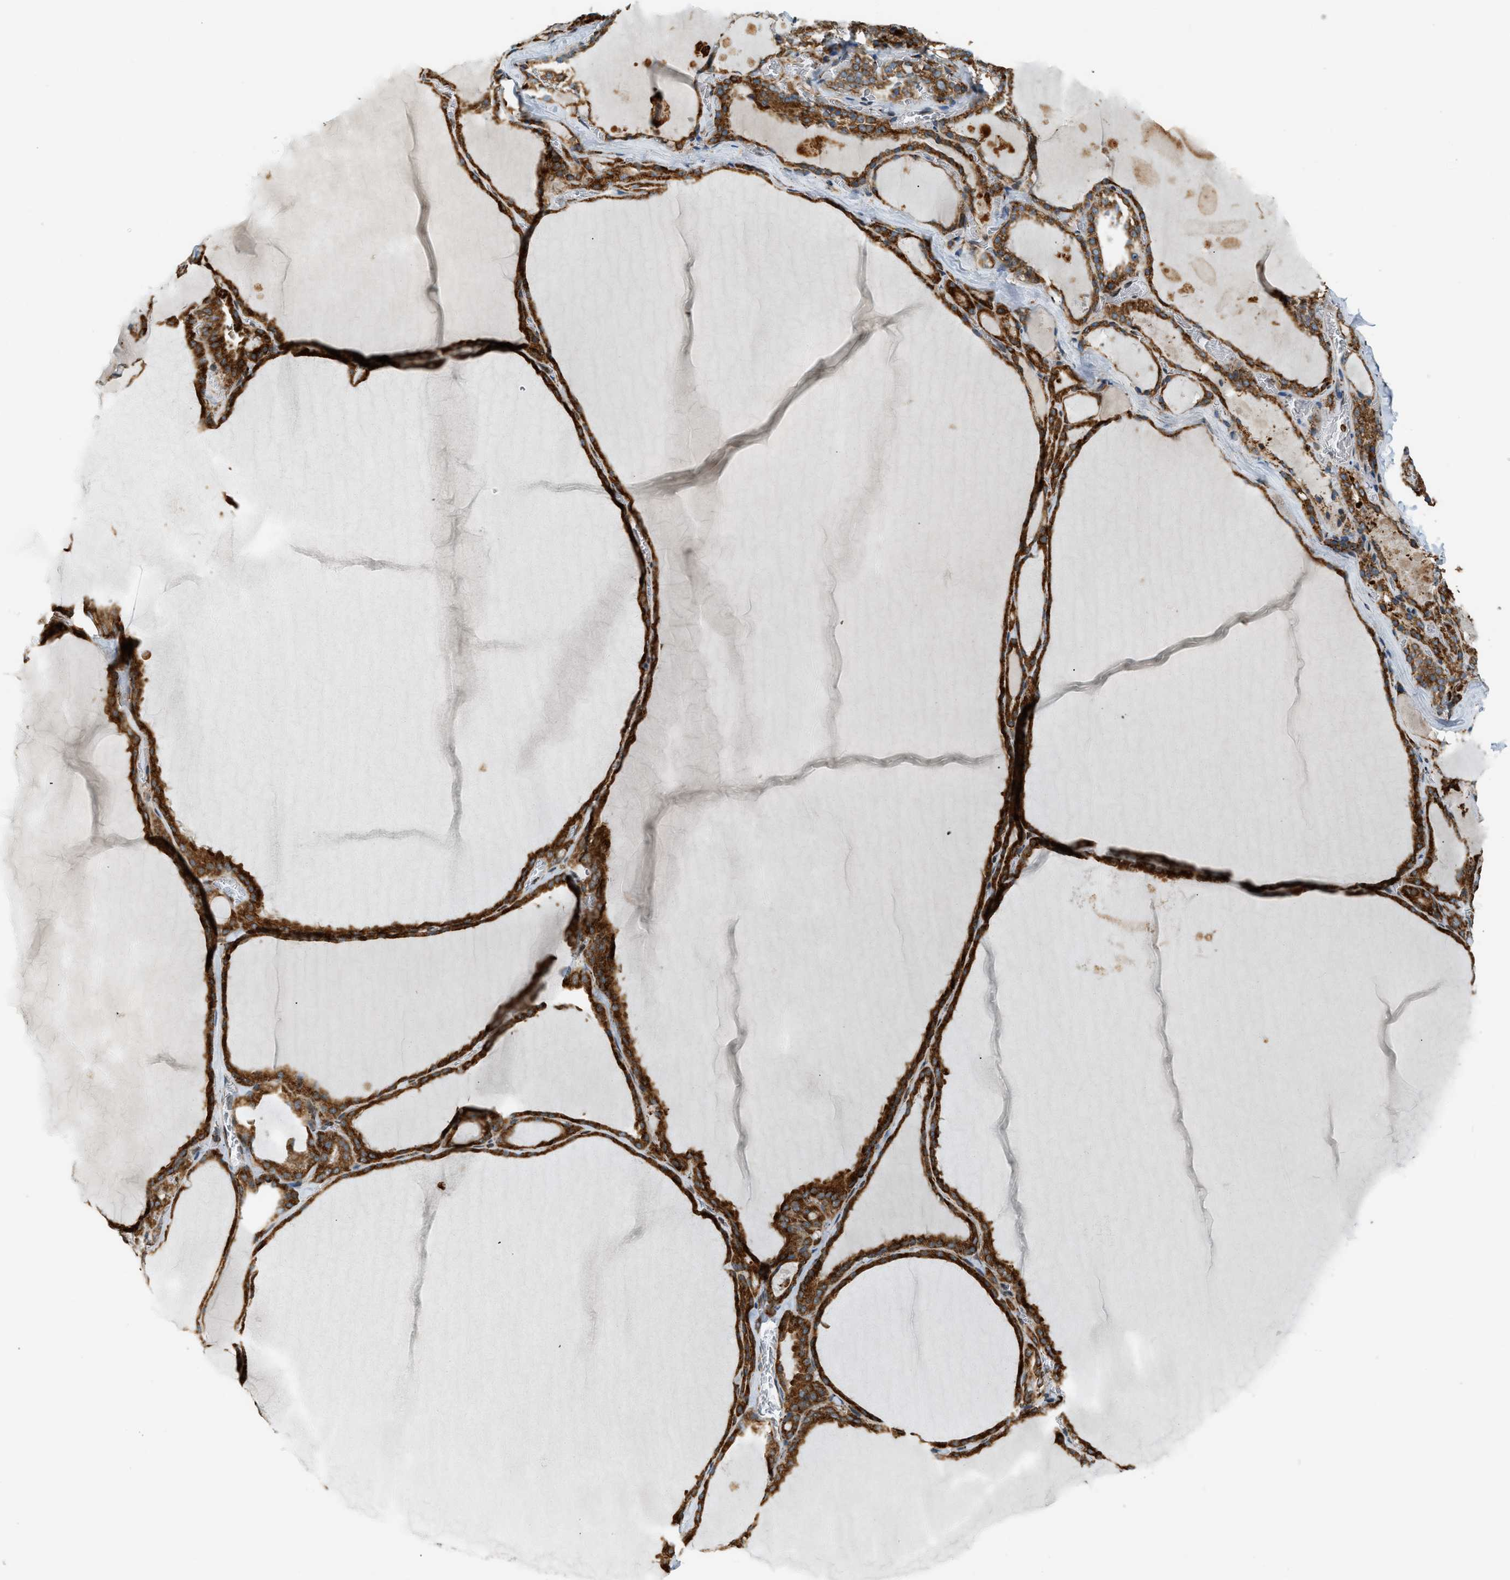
{"staining": {"intensity": "strong", "quantity": ">75%", "location": "cytoplasmic/membranous"}, "tissue": "thyroid gland", "cell_type": "Glandular cells", "image_type": "normal", "snomed": [{"axis": "morphology", "description": "Normal tissue, NOS"}, {"axis": "topography", "description": "Thyroid gland"}], "caption": "A photomicrograph of human thyroid gland stained for a protein shows strong cytoplasmic/membranous brown staining in glandular cells.", "gene": "SEMA4D", "patient": {"sex": "male", "age": 56}}